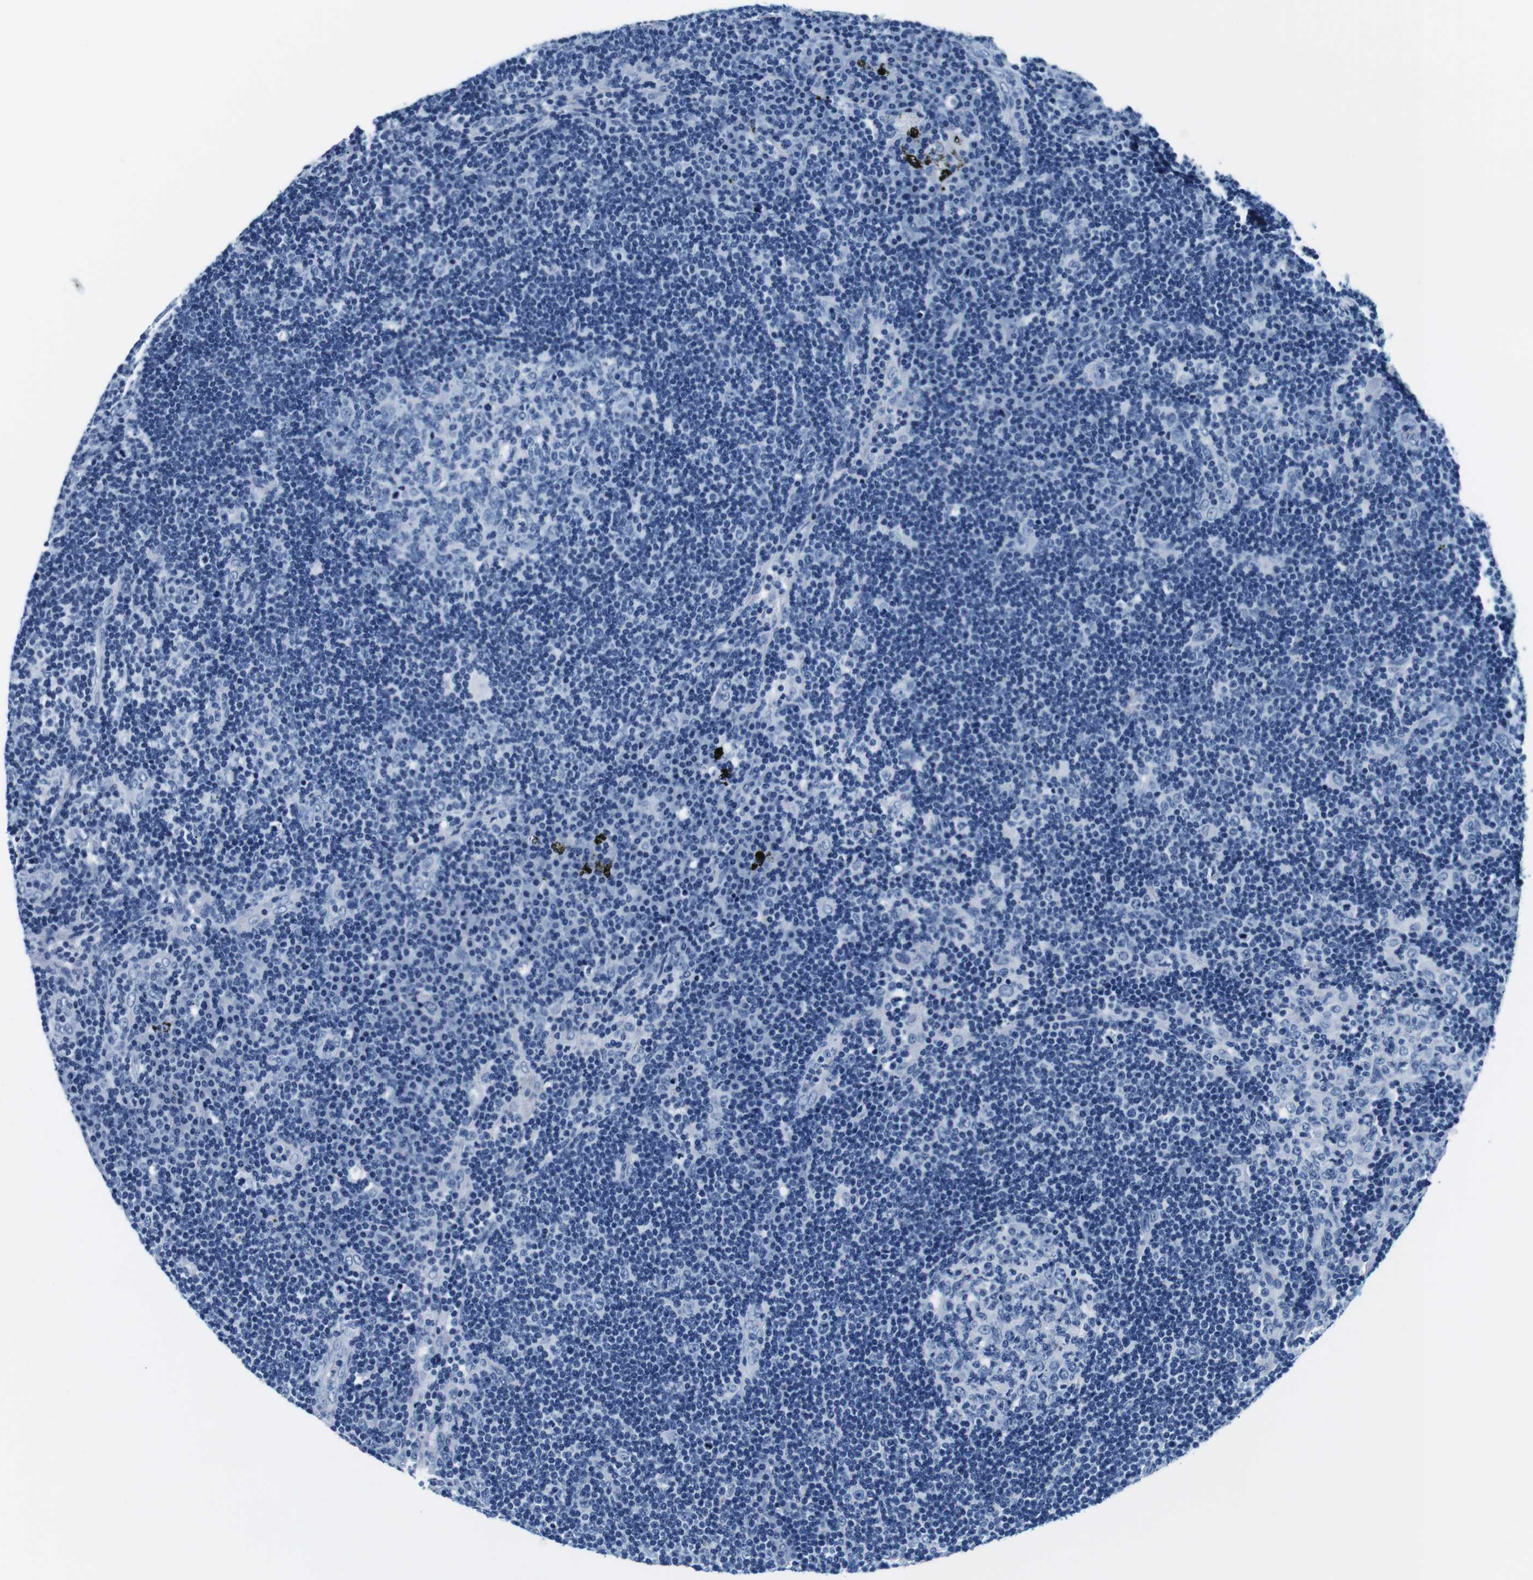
{"staining": {"intensity": "negative", "quantity": "none", "location": "none"}, "tissue": "lymph node", "cell_type": "Germinal center cells", "image_type": "normal", "snomed": [{"axis": "morphology", "description": "Normal tissue, NOS"}, {"axis": "morphology", "description": "Squamous cell carcinoma, metastatic, NOS"}, {"axis": "topography", "description": "Lymph node"}], "caption": "High power microscopy histopathology image of an immunohistochemistry micrograph of normal lymph node, revealing no significant staining in germinal center cells.", "gene": "ELANE", "patient": {"sex": "female", "age": 53}}